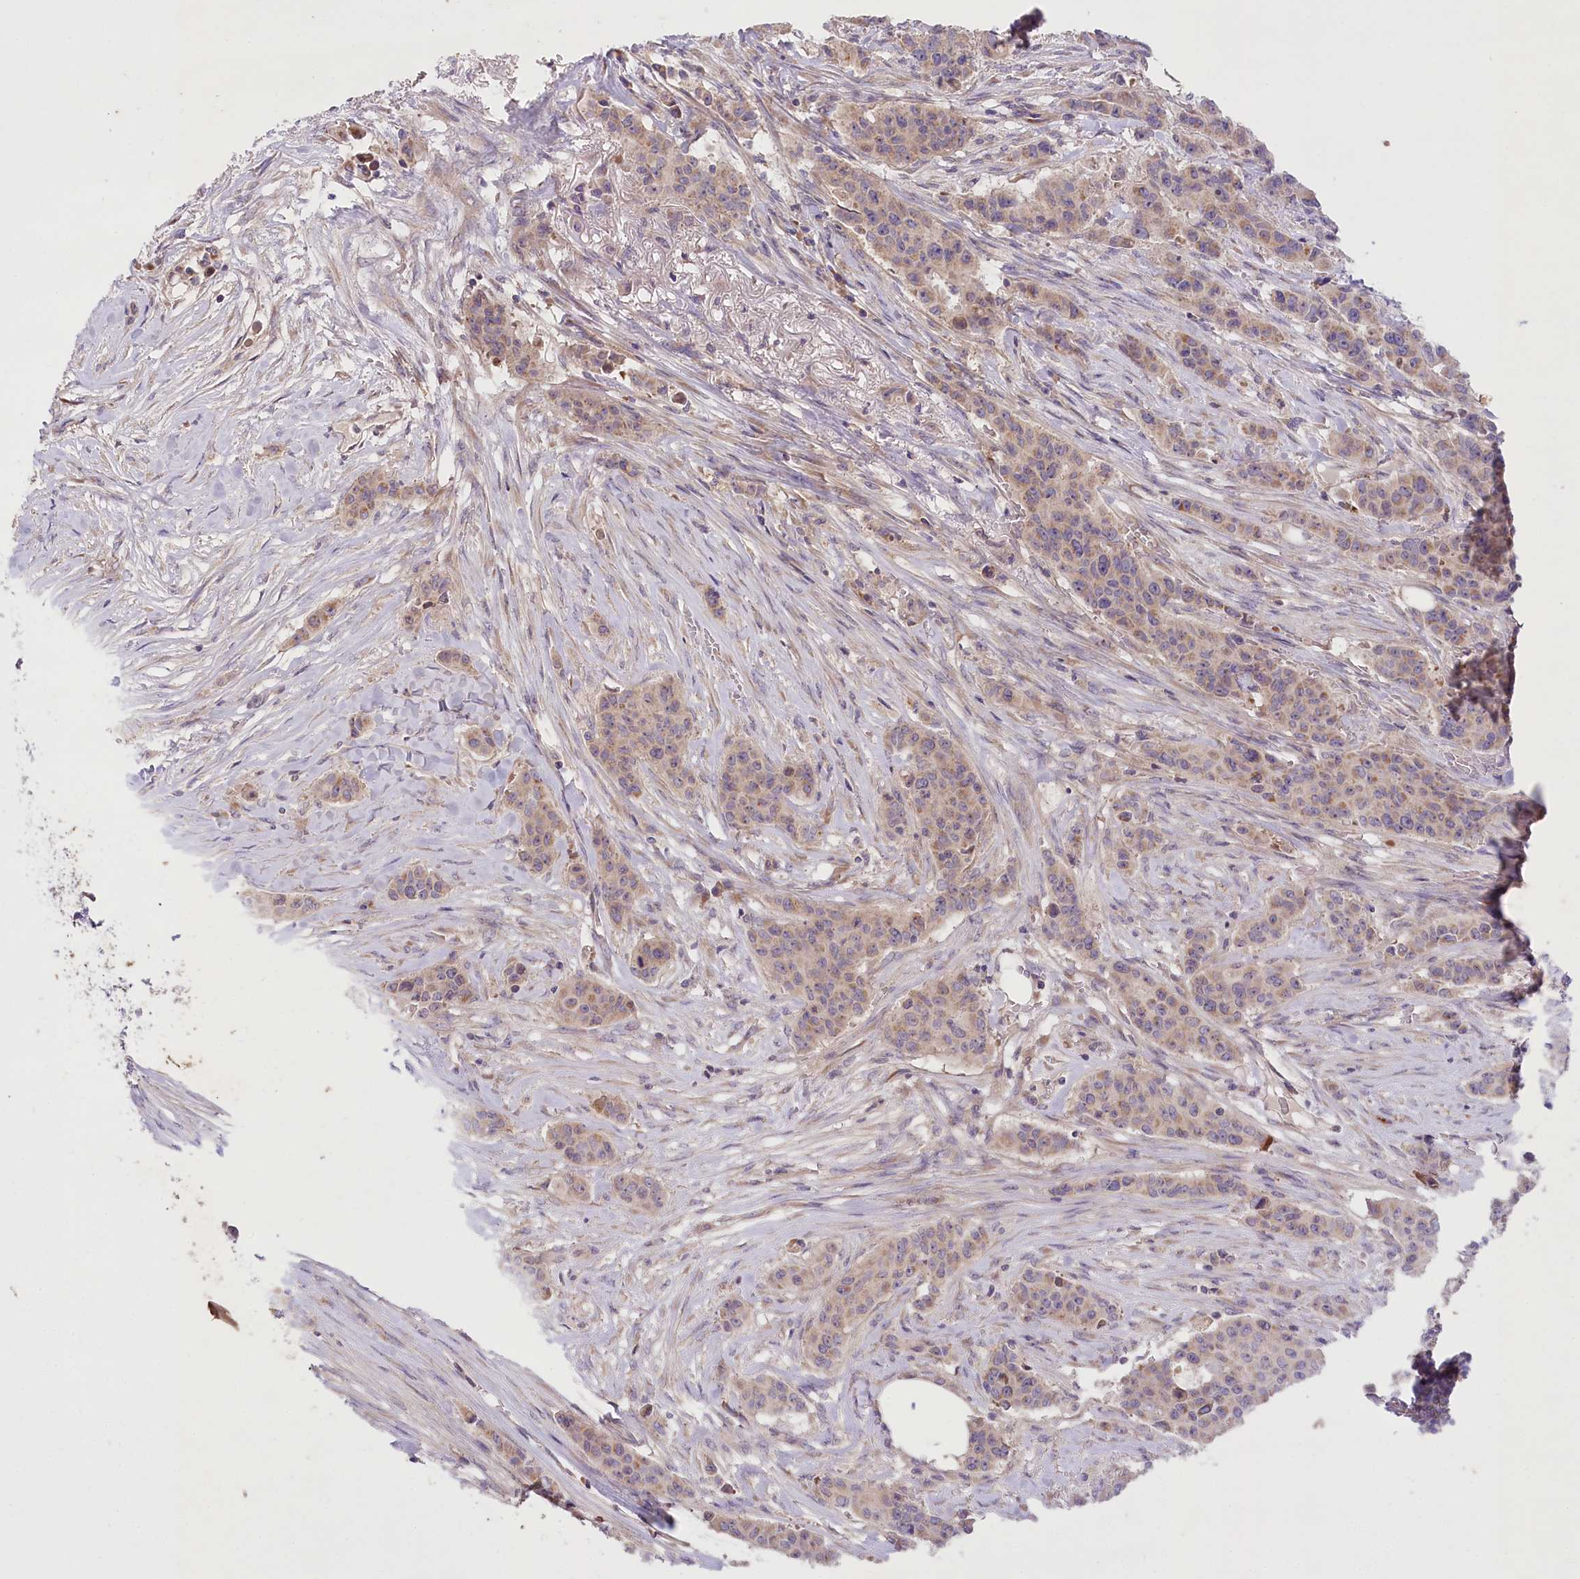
{"staining": {"intensity": "weak", "quantity": ">75%", "location": "cytoplasmic/membranous"}, "tissue": "breast cancer", "cell_type": "Tumor cells", "image_type": "cancer", "snomed": [{"axis": "morphology", "description": "Duct carcinoma"}, {"axis": "topography", "description": "Breast"}], "caption": "Breast infiltrating ductal carcinoma stained for a protein (brown) exhibits weak cytoplasmic/membranous positive staining in about >75% of tumor cells.", "gene": "PBLD", "patient": {"sex": "female", "age": 40}}